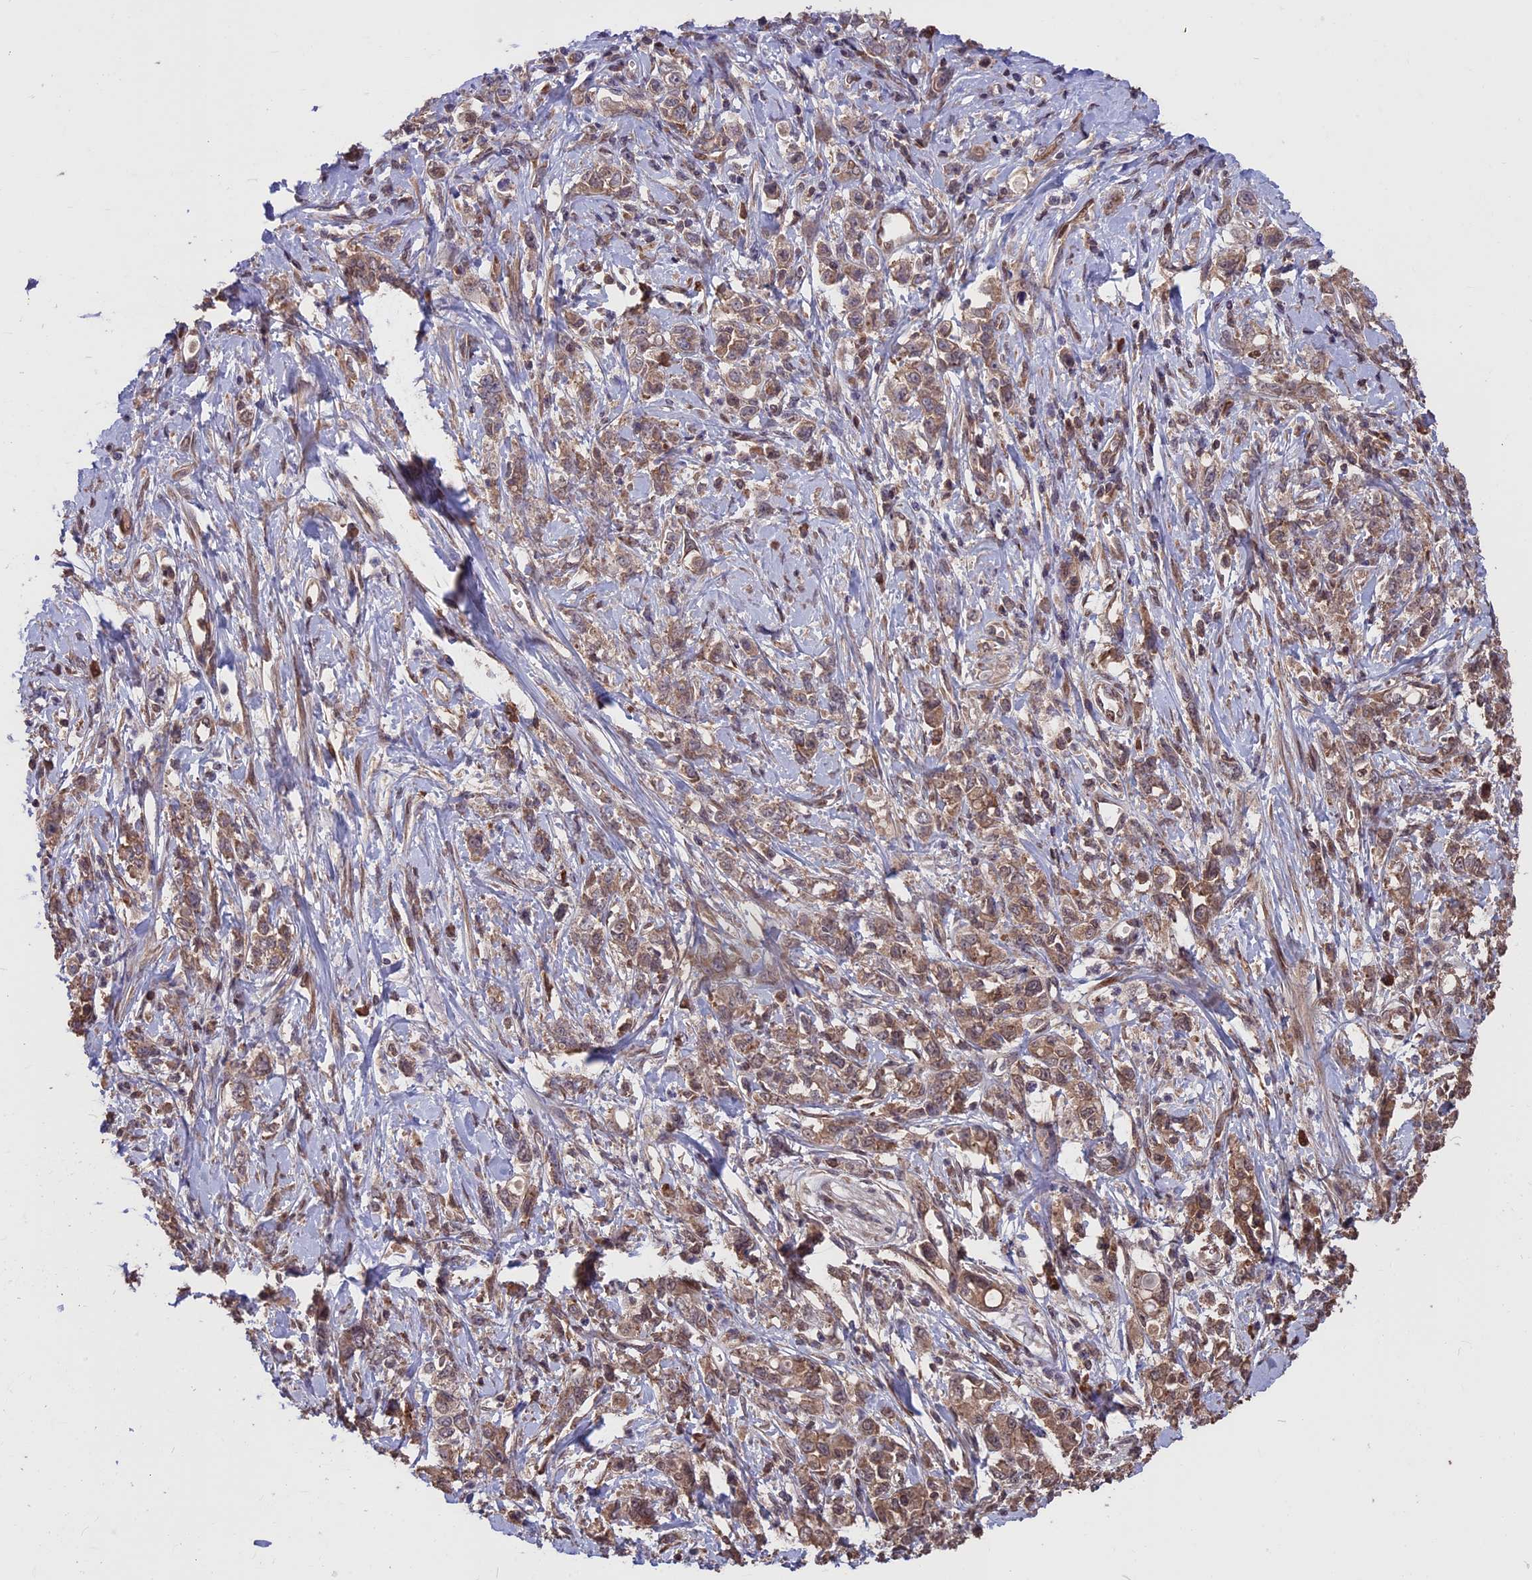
{"staining": {"intensity": "moderate", "quantity": ">75%", "location": "cytoplasmic/membranous"}, "tissue": "stomach cancer", "cell_type": "Tumor cells", "image_type": "cancer", "snomed": [{"axis": "morphology", "description": "Adenocarcinoma, NOS"}, {"axis": "topography", "description": "Stomach"}], "caption": "Protein staining of adenocarcinoma (stomach) tissue shows moderate cytoplasmic/membranous expression in about >75% of tumor cells. The staining is performed using DAB brown chromogen to label protein expression. The nuclei are counter-stained blue using hematoxylin.", "gene": "ZNF598", "patient": {"sex": "female", "age": 76}}